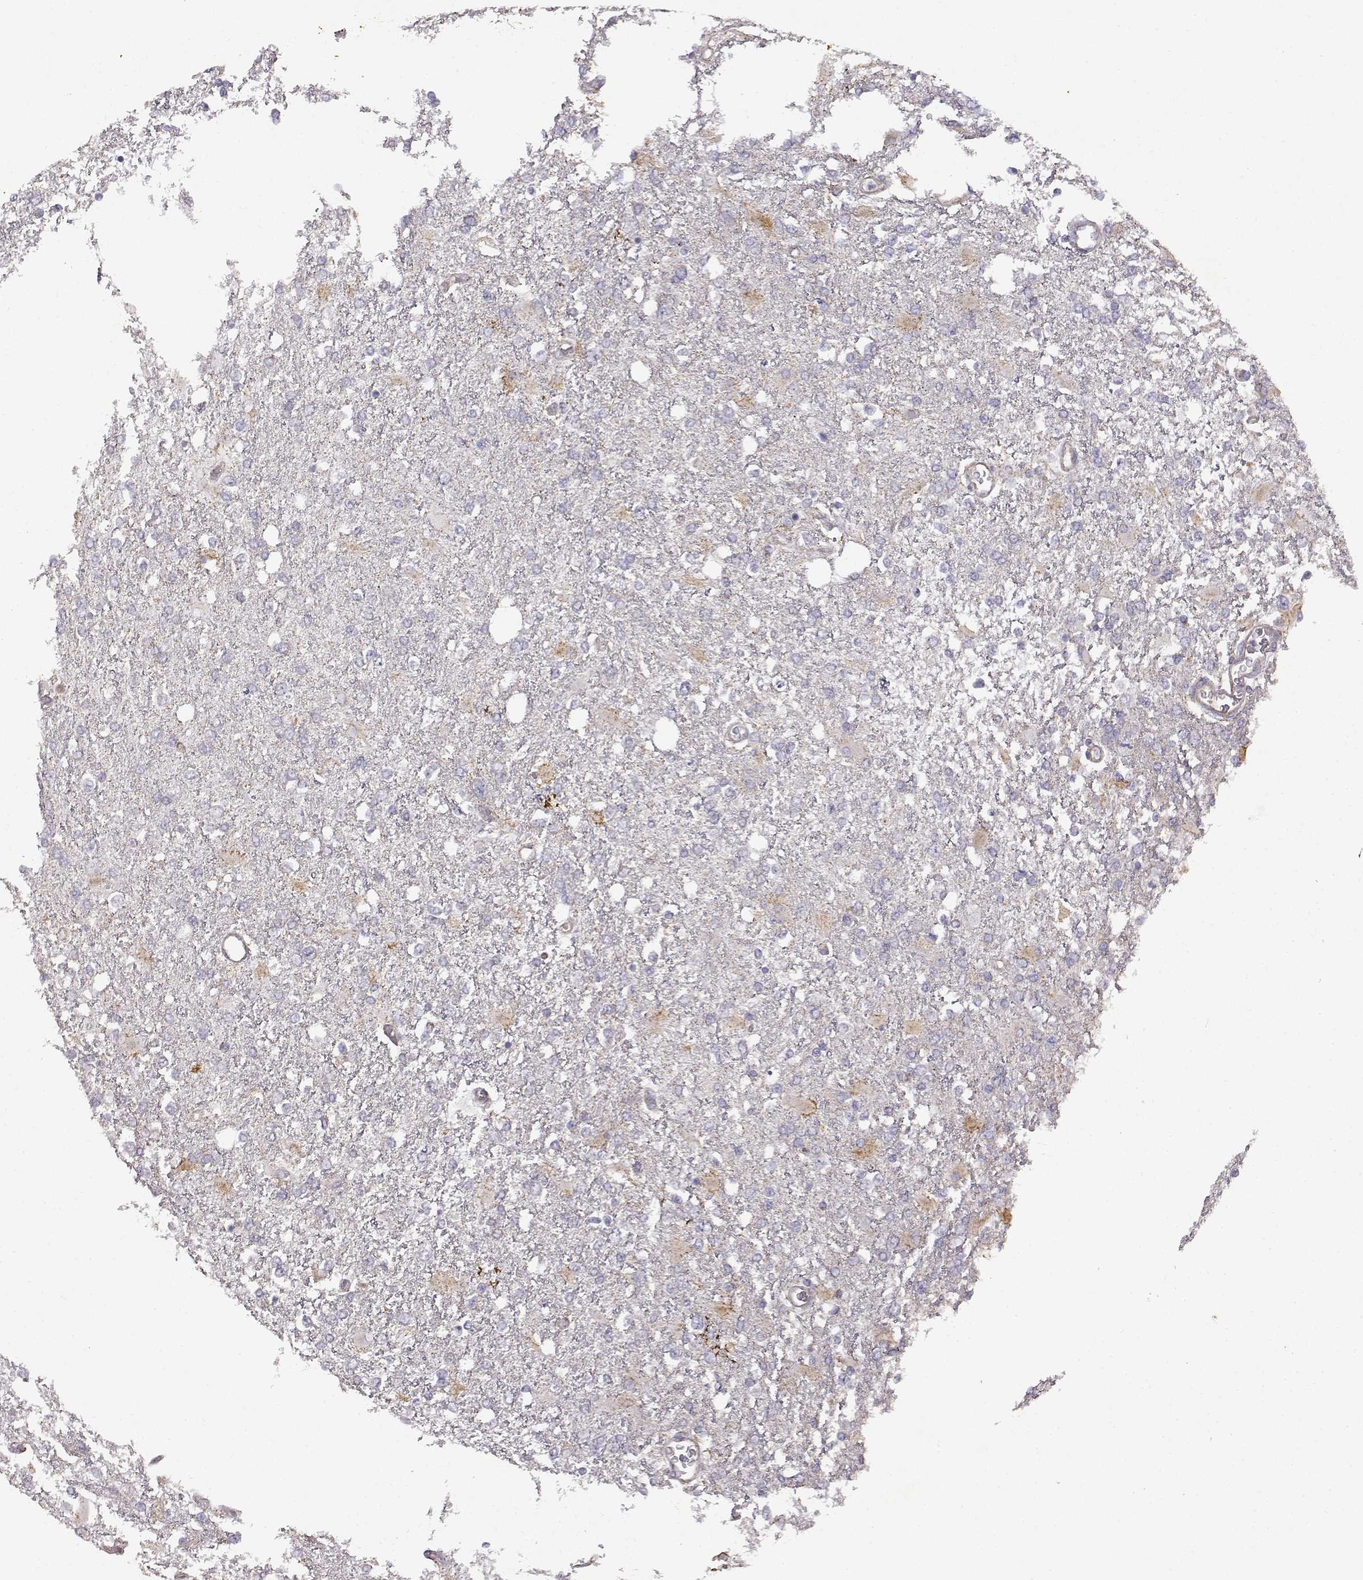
{"staining": {"intensity": "weak", "quantity": "<25%", "location": "cytoplasmic/membranous"}, "tissue": "glioma", "cell_type": "Tumor cells", "image_type": "cancer", "snomed": [{"axis": "morphology", "description": "Glioma, malignant, High grade"}, {"axis": "topography", "description": "Cerebral cortex"}], "caption": "Immunohistochemical staining of human glioma demonstrates no significant staining in tumor cells.", "gene": "DDC", "patient": {"sex": "male", "age": 79}}